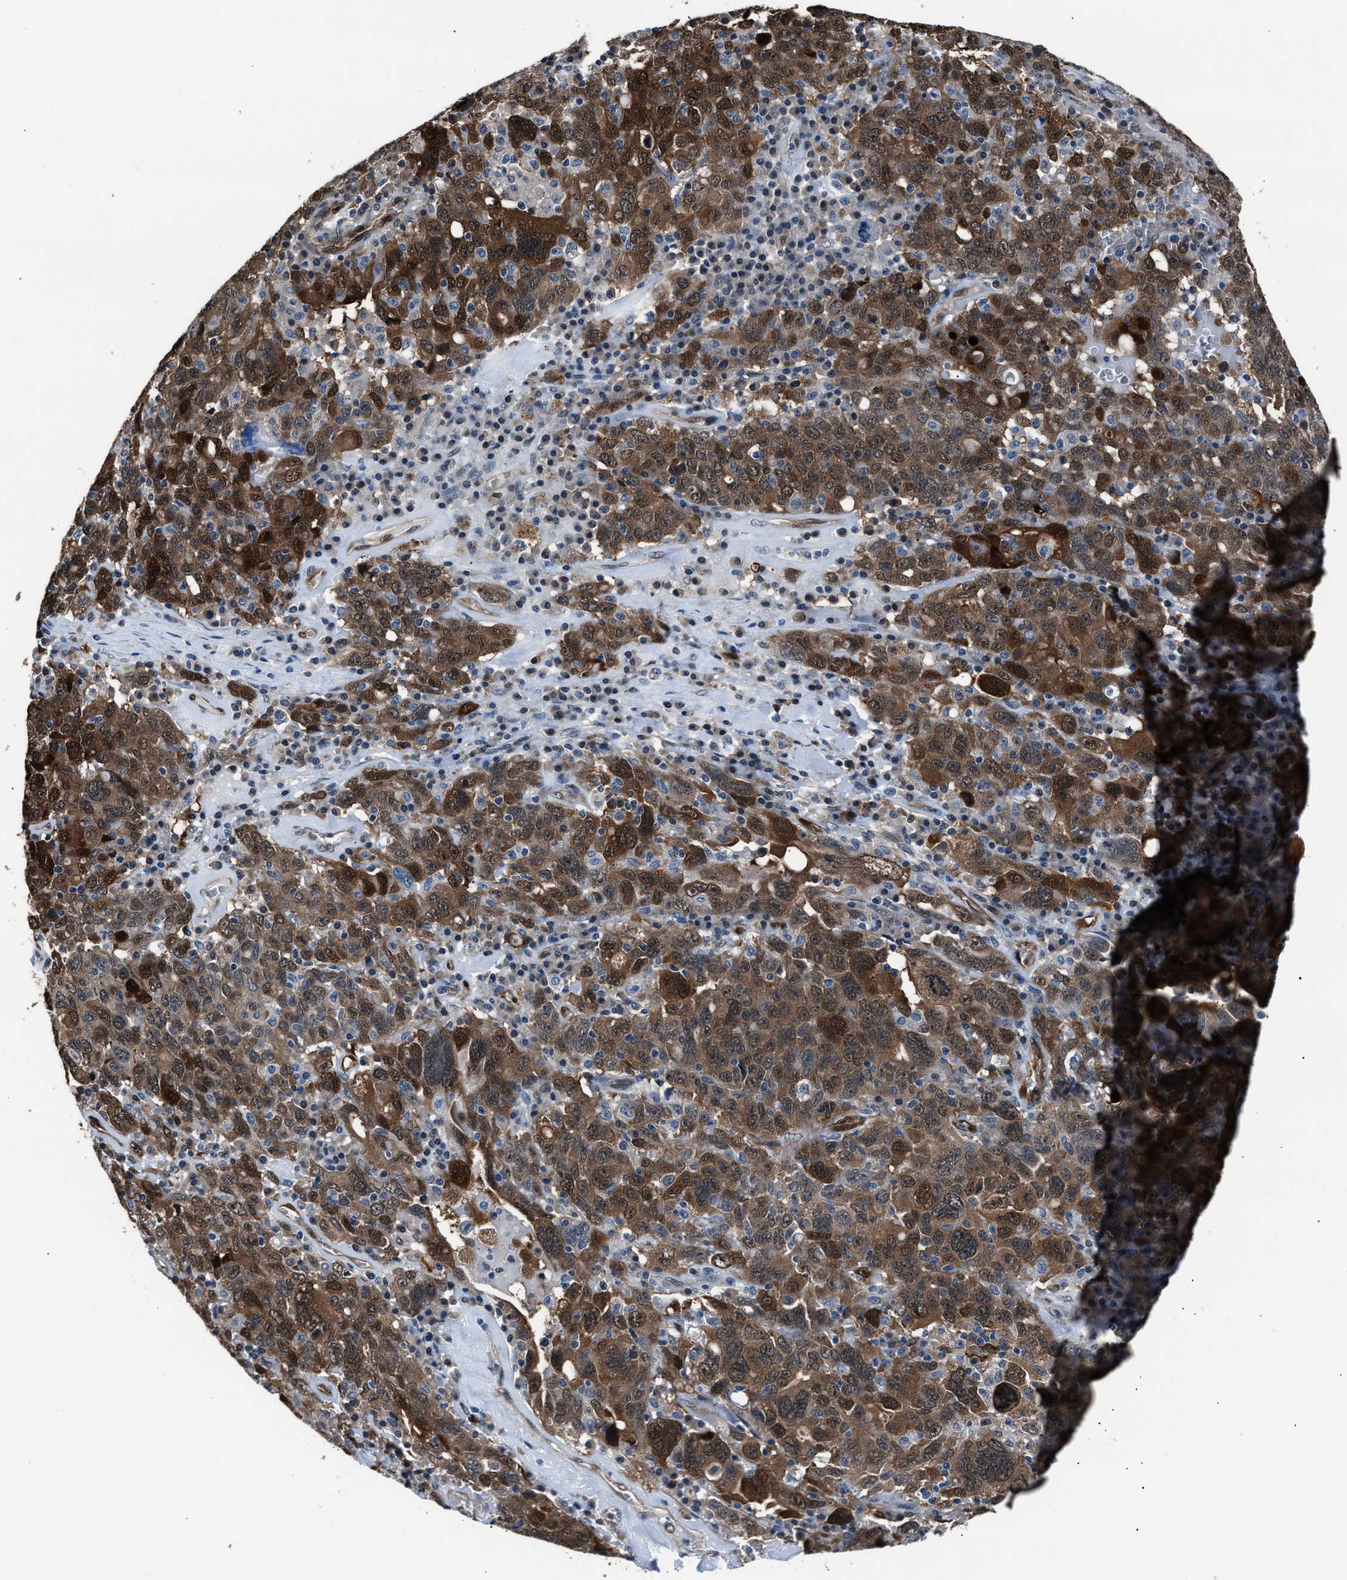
{"staining": {"intensity": "strong", "quantity": "25%-75%", "location": "cytoplasmic/membranous,nuclear"}, "tissue": "ovarian cancer", "cell_type": "Tumor cells", "image_type": "cancer", "snomed": [{"axis": "morphology", "description": "Carcinoma, endometroid"}, {"axis": "topography", "description": "Ovary"}], "caption": "IHC (DAB (3,3'-diaminobenzidine)) staining of human ovarian cancer (endometroid carcinoma) reveals strong cytoplasmic/membranous and nuclear protein expression in approximately 25%-75% of tumor cells.", "gene": "PPA1", "patient": {"sex": "female", "age": 62}}